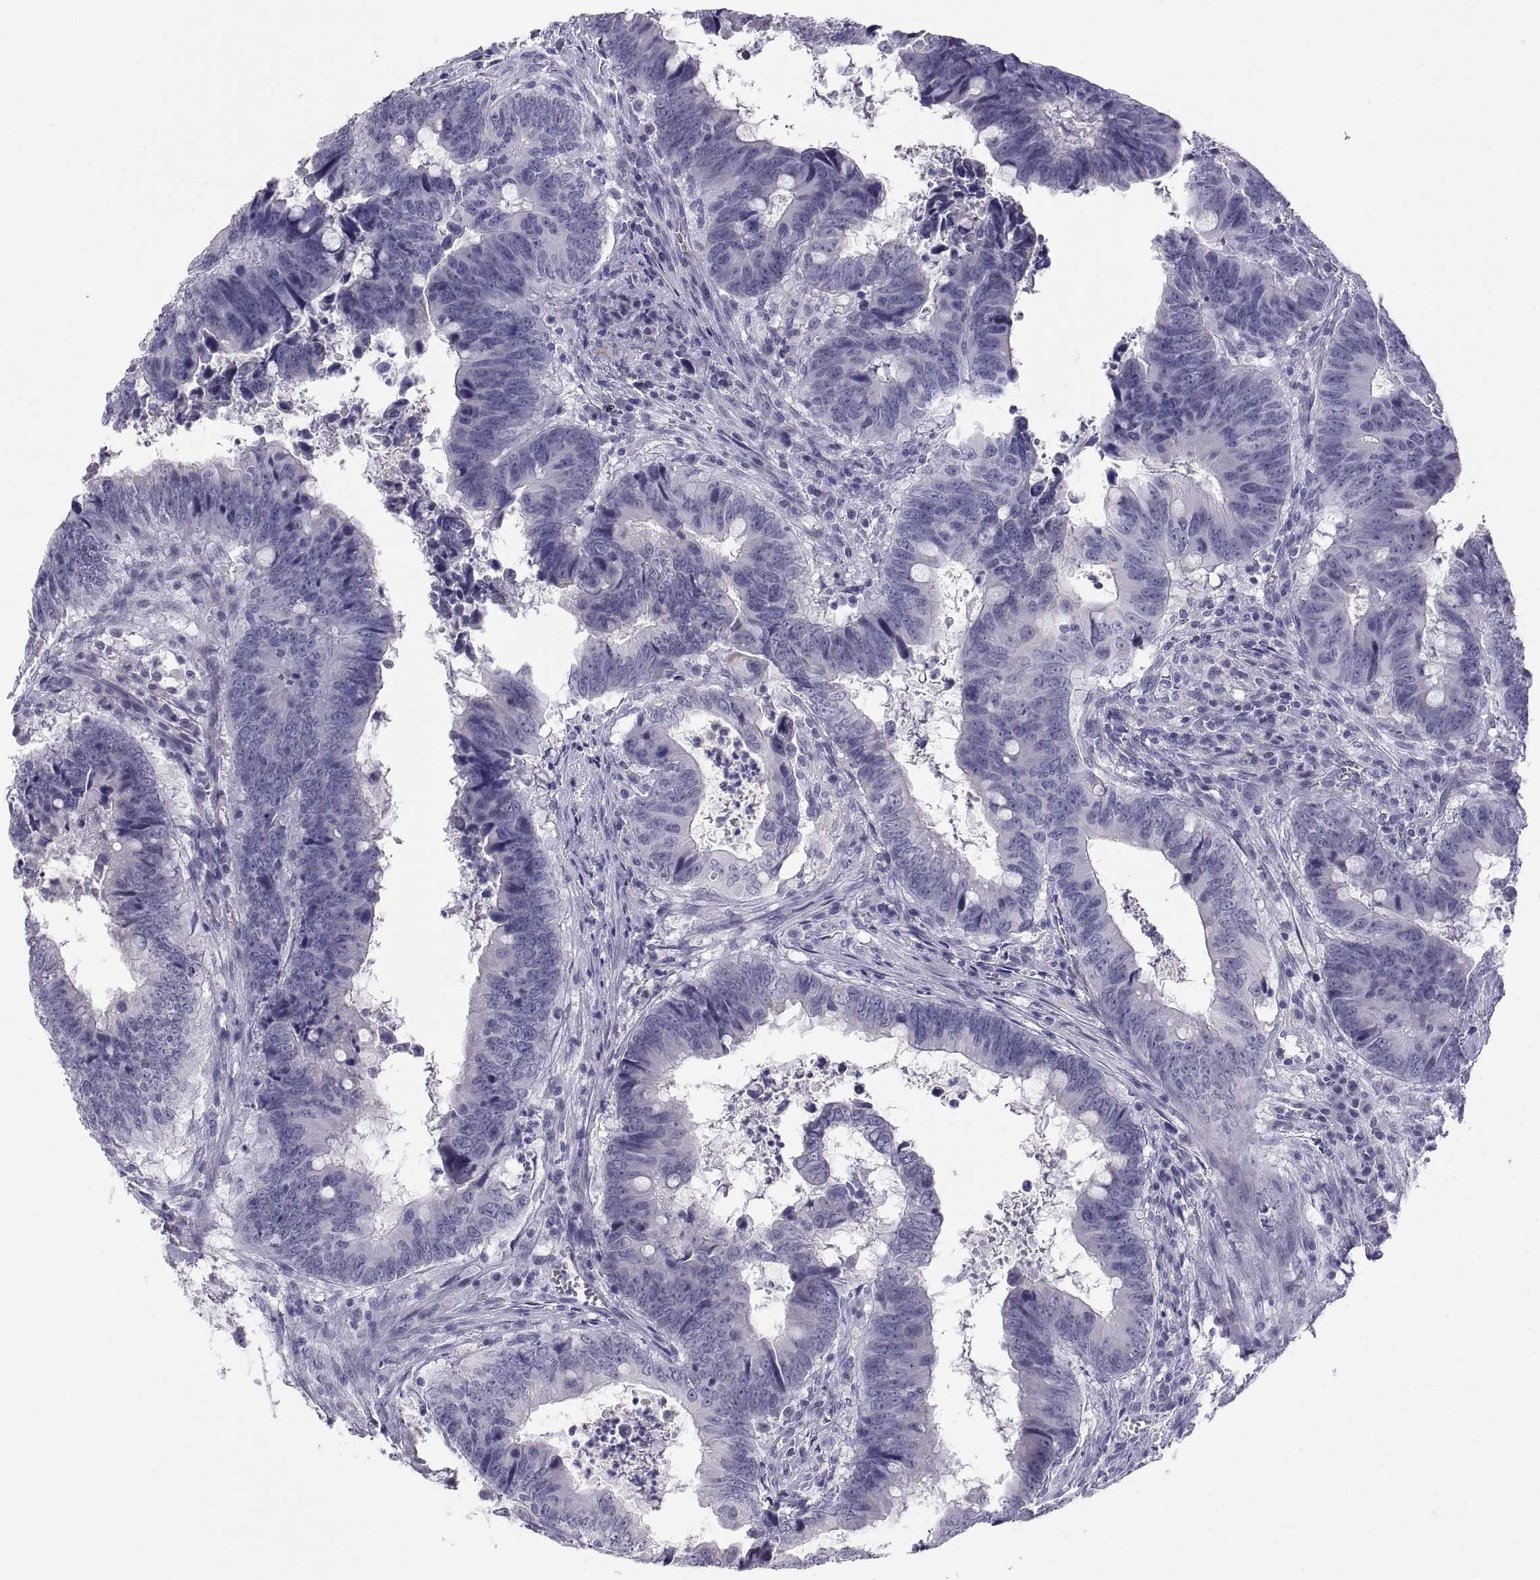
{"staining": {"intensity": "negative", "quantity": "none", "location": "none"}, "tissue": "colorectal cancer", "cell_type": "Tumor cells", "image_type": "cancer", "snomed": [{"axis": "morphology", "description": "Adenocarcinoma, NOS"}, {"axis": "topography", "description": "Colon"}], "caption": "High magnification brightfield microscopy of colorectal cancer stained with DAB (3,3'-diaminobenzidine) (brown) and counterstained with hematoxylin (blue): tumor cells show no significant positivity.", "gene": "TEX13A", "patient": {"sex": "female", "age": 82}}